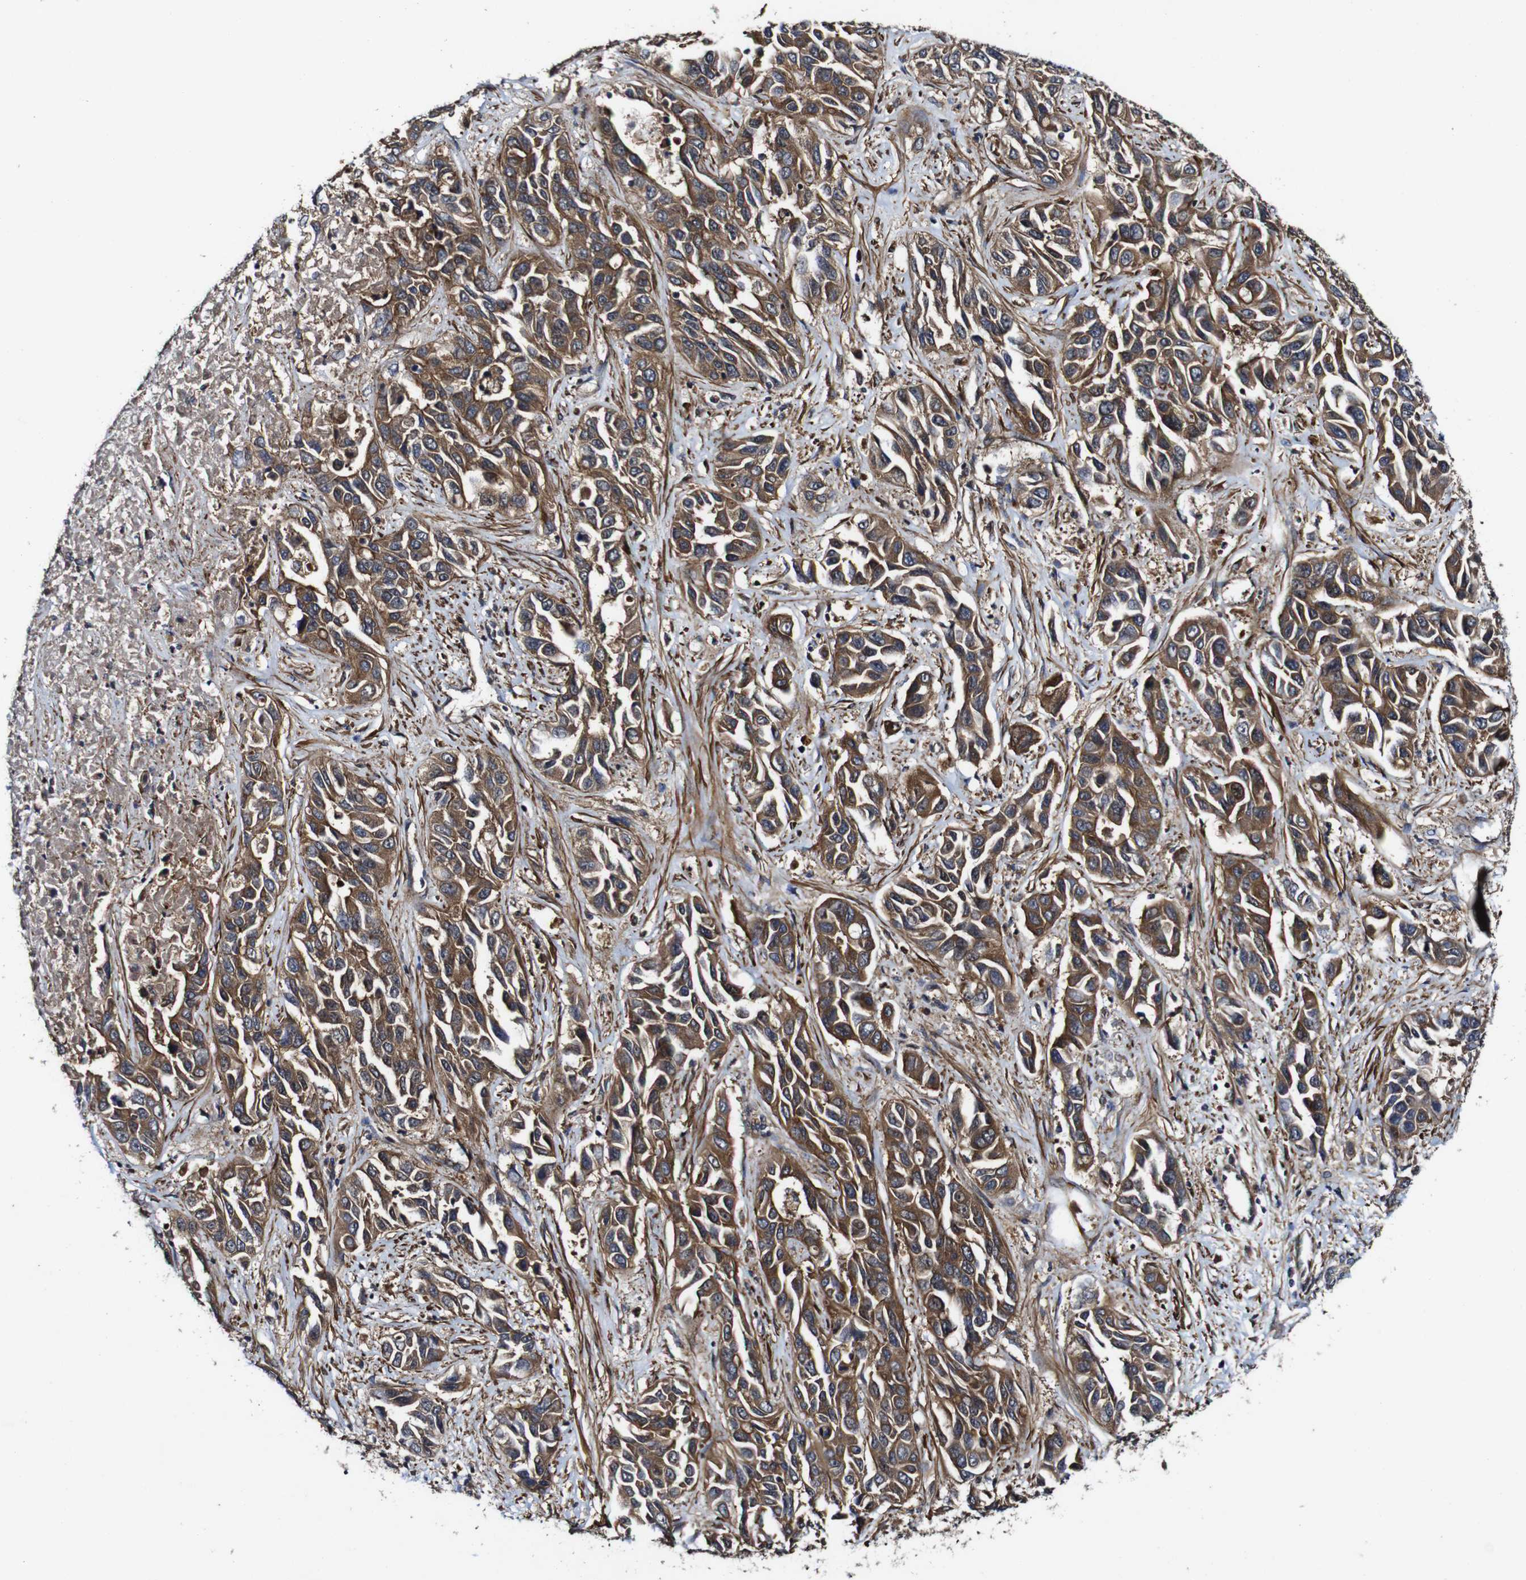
{"staining": {"intensity": "moderate", "quantity": ">75%", "location": "cytoplasmic/membranous"}, "tissue": "liver cancer", "cell_type": "Tumor cells", "image_type": "cancer", "snomed": [{"axis": "morphology", "description": "Cholangiocarcinoma"}, {"axis": "topography", "description": "Liver"}], "caption": "Immunohistochemistry (IHC) histopathology image of human liver cancer stained for a protein (brown), which exhibits medium levels of moderate cytoplasmic/membranous staining in approximately >75% of tumor cells.", "gene": "GSDME", "patient": {"sex": "female", "age": 52}}